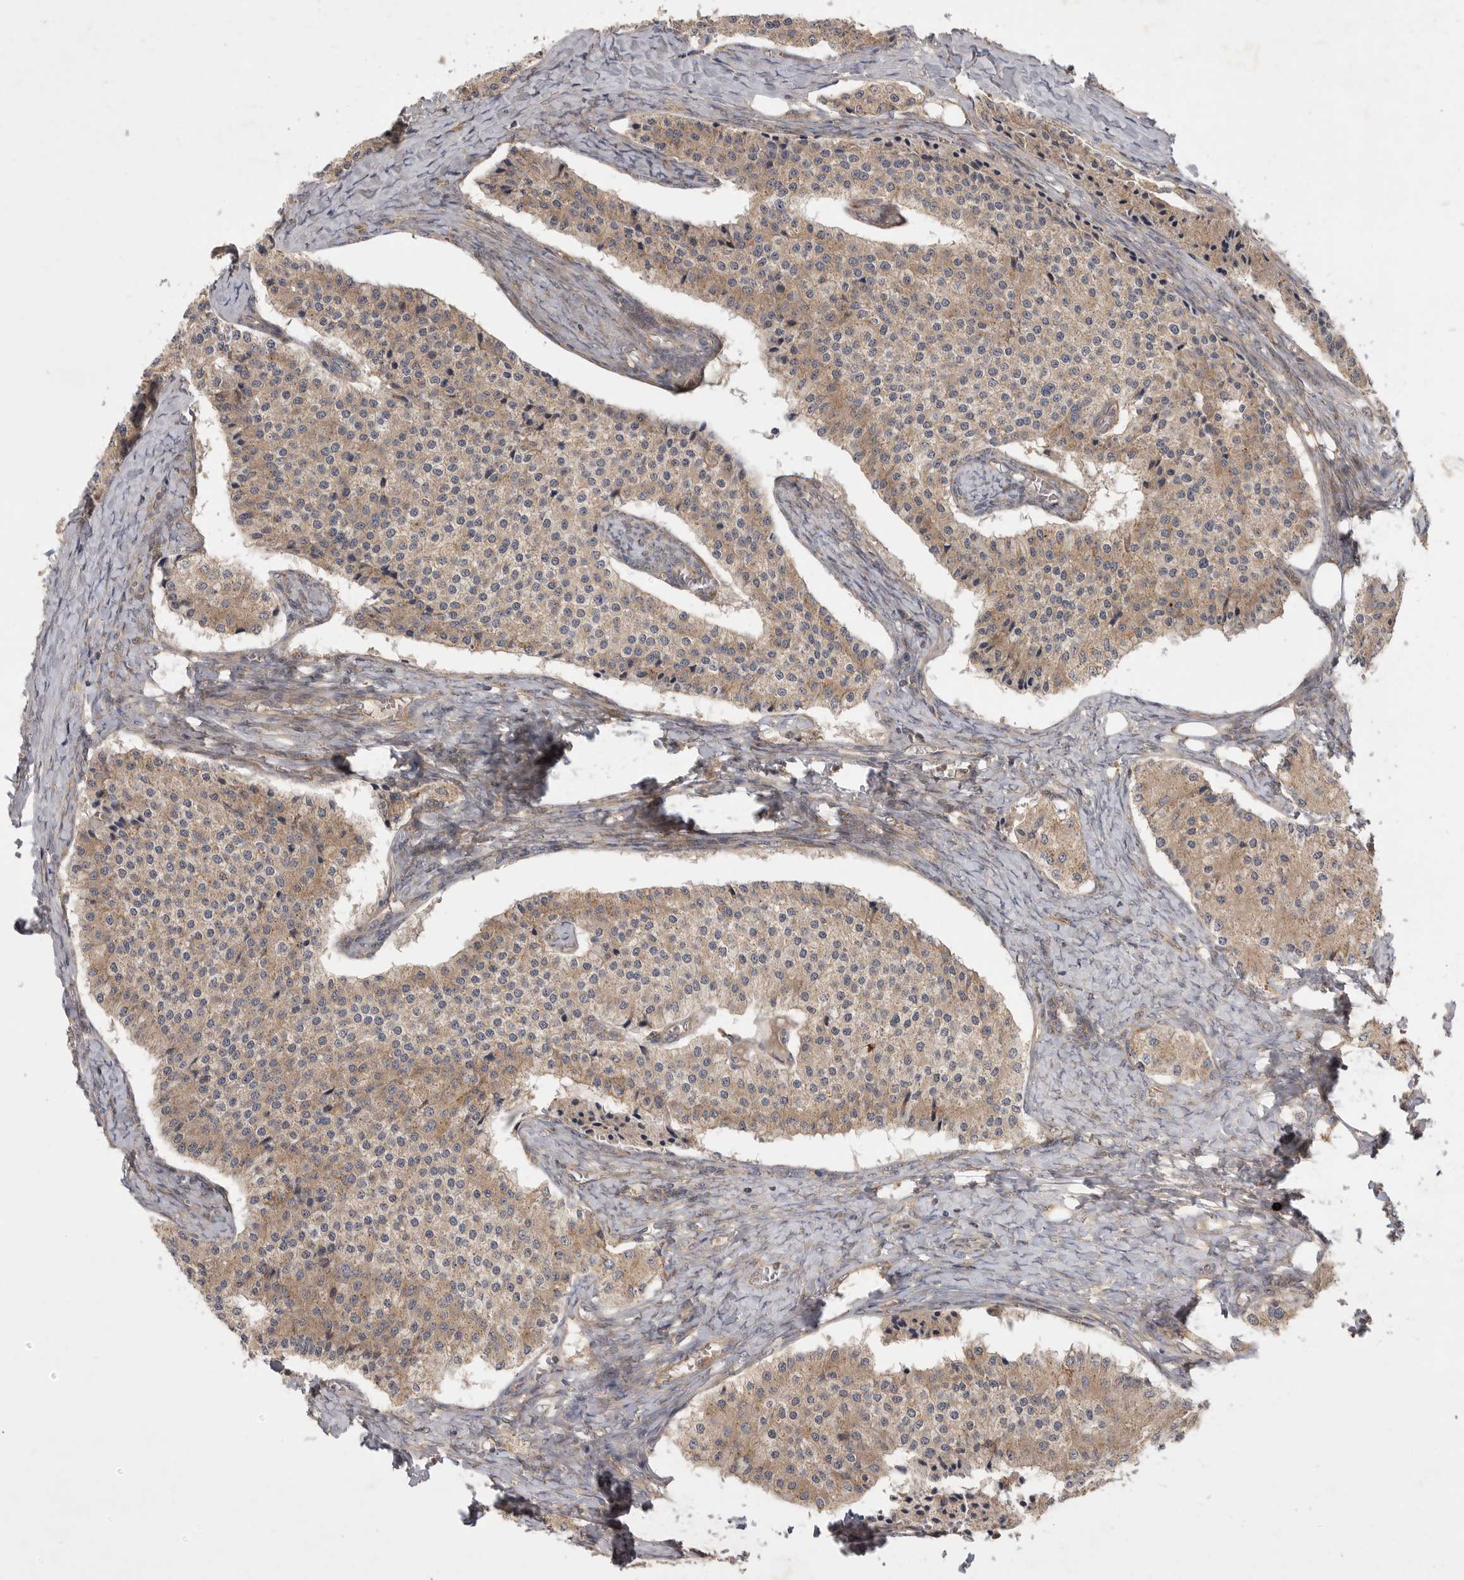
{"staining": {"intensity": "weak", "quantity": ">75%", "location": "cytoplasmic/membranous"}, "tissue": "carcinoid", "cell_type": "Tumor cells", "image_type": "cancer", "snomed": [{"axis": "morphology", "description": "Carcinoid, malignant, NOS"}, {"axis": "topography", "description": "Colon"}], "caption": "Immunohistochemical staining of human carcinoid exhibits weak cytoplasmic/membranous protein staining in about >75% of tumor cells.", "gene": "ZNF232", "patient": {"sex": "female", "age": 52}}